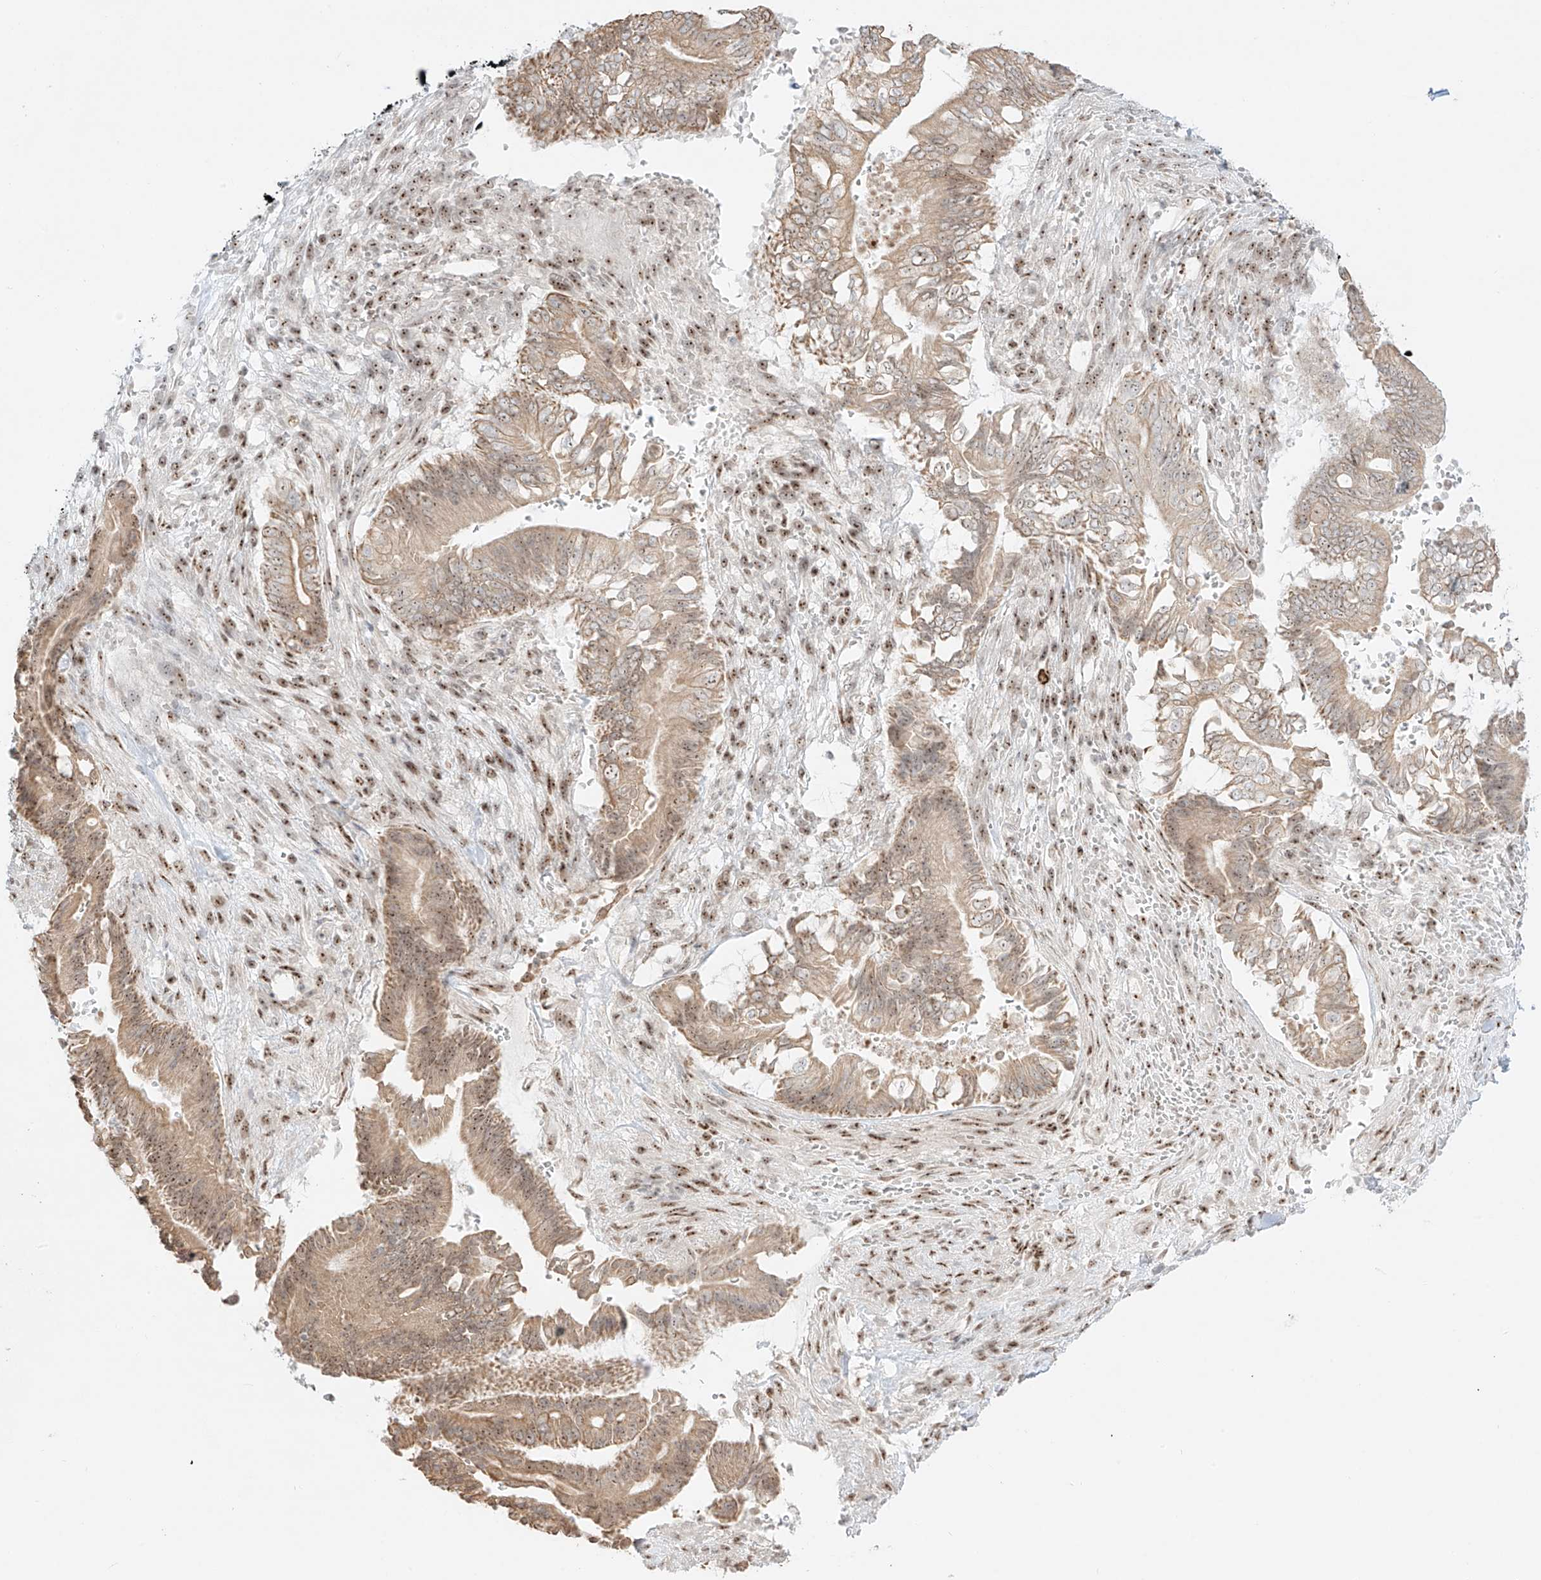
{"staining": {"intensity": "moderate", "quantity": ">75%", "location": "cytoplasmic/membranous,nuclear"}, "tissue": "pancreatic cancer", "cell_type": "Tumor cells", "image_type": "cancer", "snomed": [{"axis": "morphology", "description": "Adenocarcinoma, NOS"}, {"axis": "topography", "description": "Pancreas"}], "caption": "Immunohistochemistry (DAB) staining of pancreatic cancer (adenocarcinoma) shows moderate cytoplasmic/membranous and nuclear protein expression in about >75% of tumor cells.", "gene": "ZNF512", "patient": {"sex": "male", "age": 68}}